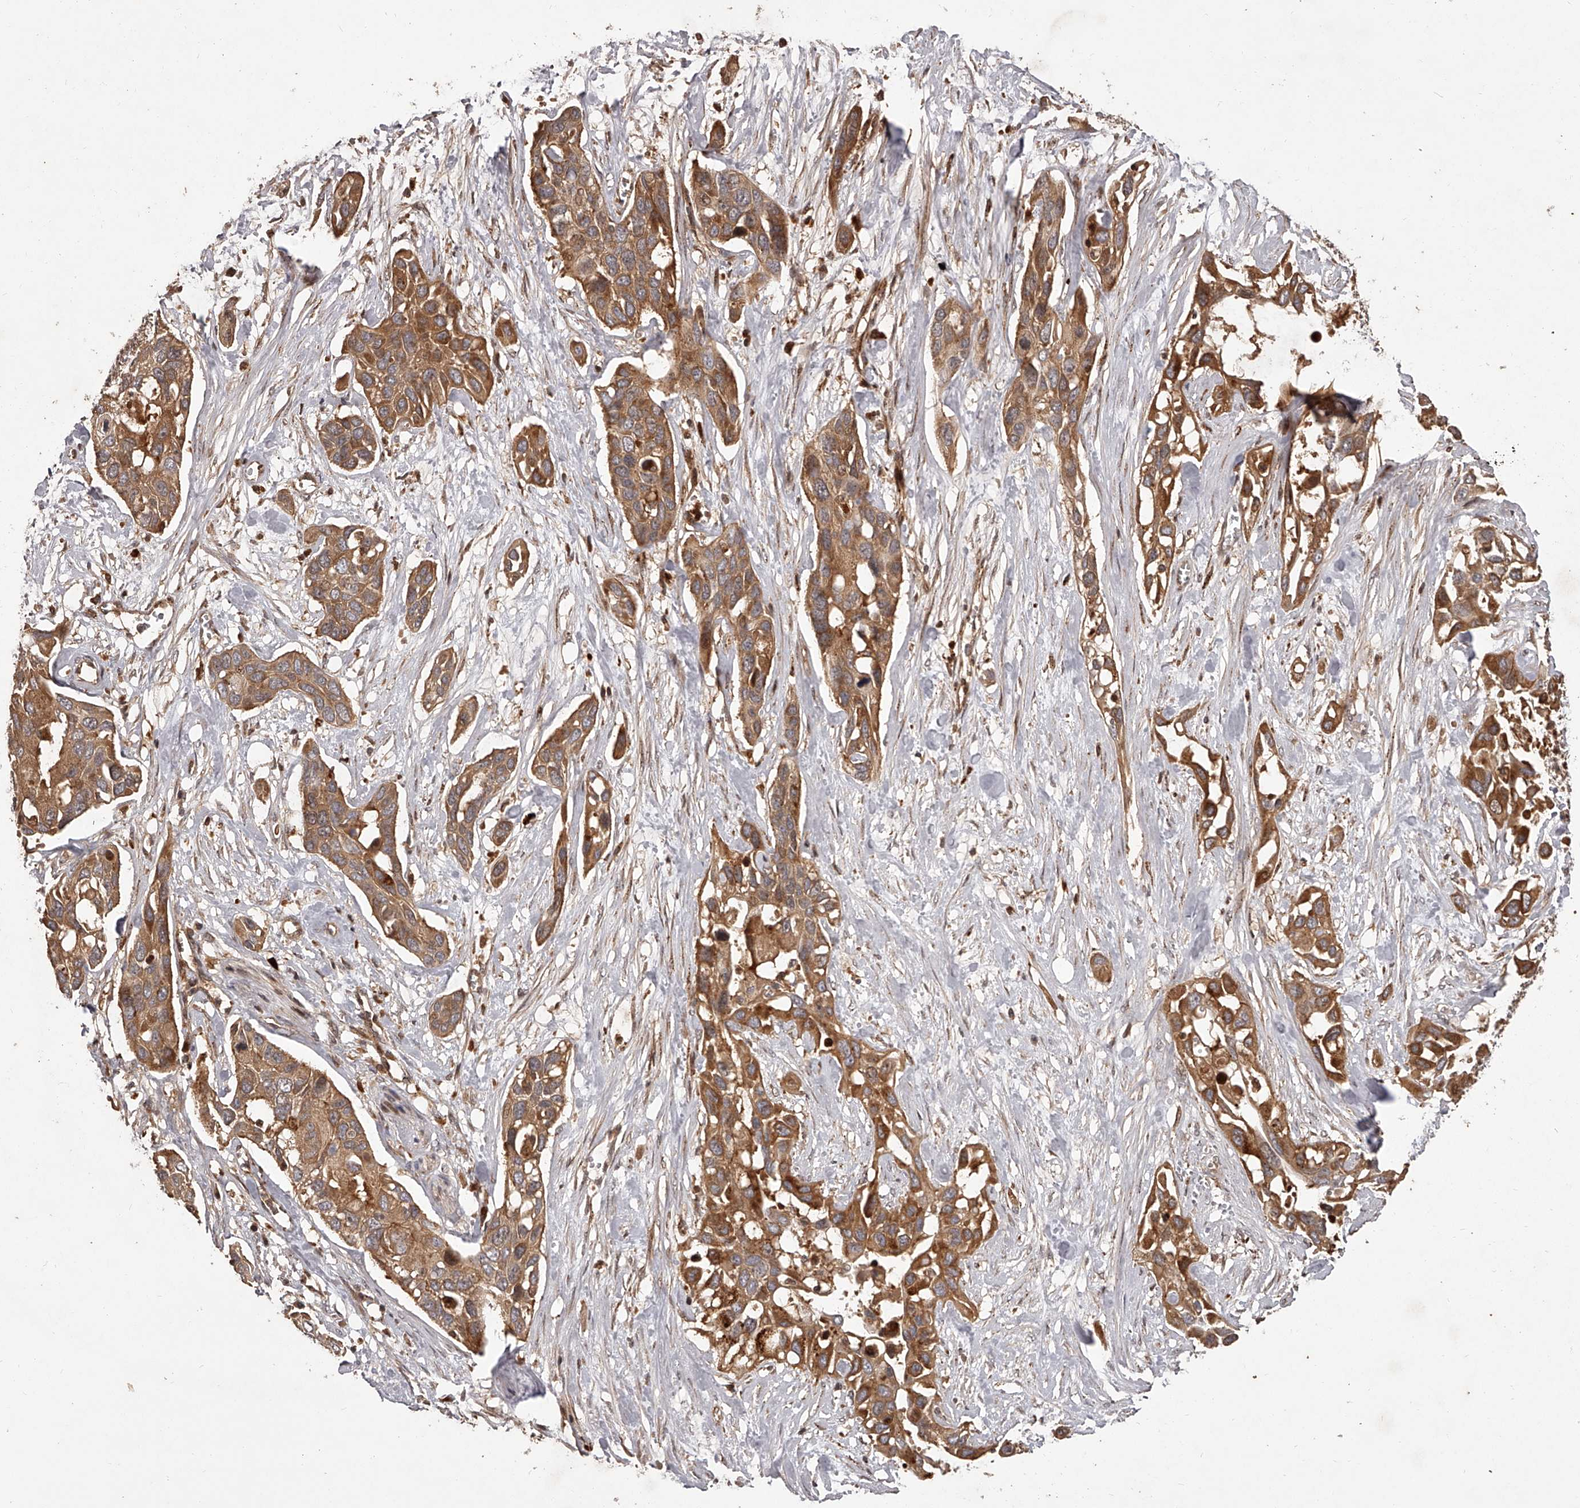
{"staining": {"intensity": "moderate", "quantity": ">75%", "location": "cytoplasmic/membranous"}, "tissue": "pancreatic cancer", "cell_type": "Tumor cells", "image_type": "cancer", "snomed": [{"axis": "morphology", "description": "Adenocarcinoma, NOS"}, {"axis": "topography", "description": "Pancreas"}], "caption": "Protein positivity by immunohistochemistry (IHC) shows moderate cytoplasmic/membranous staining in about >75% of tumor cells in pancreatic cancer.", "gene": "CRYZL1", "patient": {"sex": "female", "age": 60}}